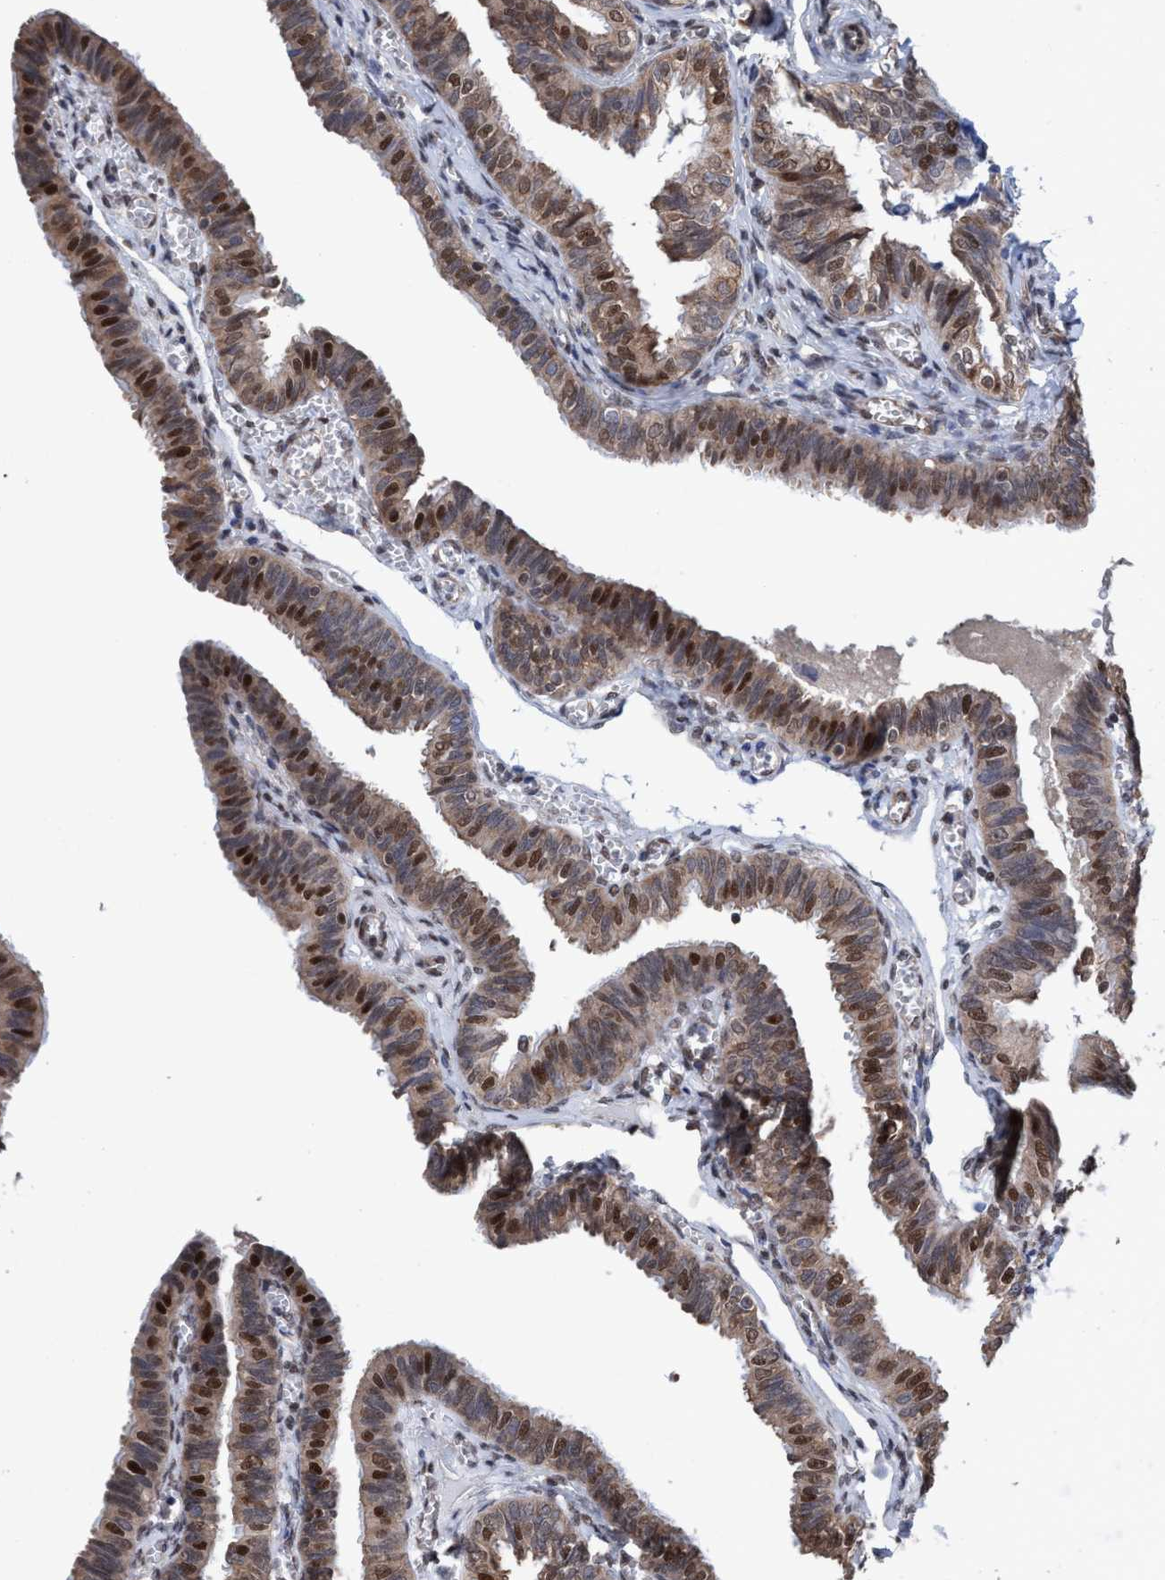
{"staining": {"intensity": "moderate", "quantity": ">75%", "location": "cytoplasmic/membranous,nuclear"}, "tissue": "fallopian tube", "cell_type": "Glandular cells", "image_type": "normal", "snomed": [{"axis": "morphology", "description": "Normal tissue, NOS"}, {"axis": "topography", "description": "Fallopian tube"}], "caption": "DAB (3,3'-diaminobenzidine) immunohistochemical staining of normal fallopian tube demonstrates moderate cytoplasmic/membranous,nuclear protein staining in approximately >75% of glandular cells.", "gene": "METAP2", "patient": {"sex": "female", "age": 46}}